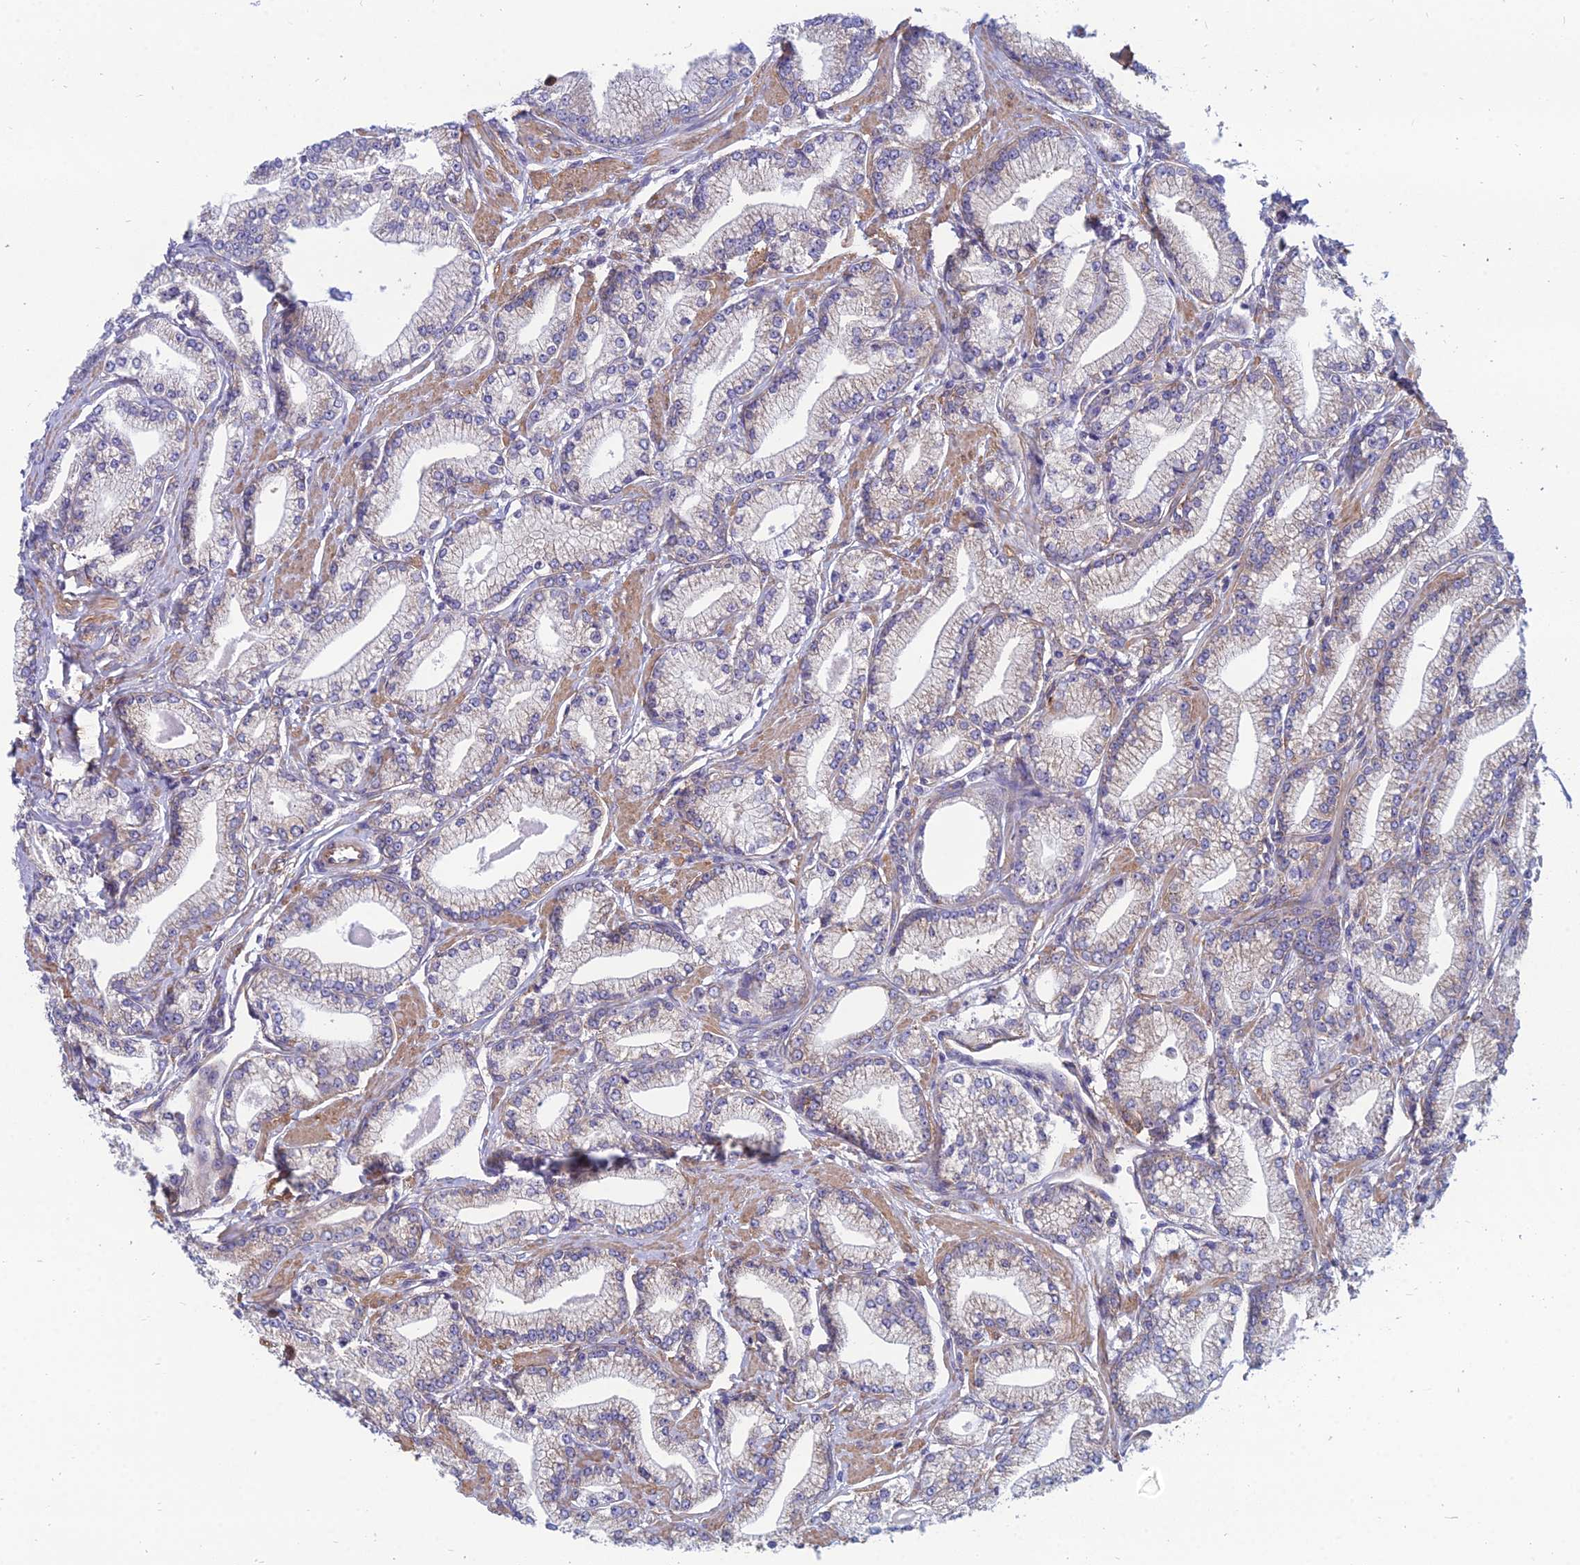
{"staining": {"intensity": "weak", "quantity": "<25%", "location": "cytoplasmic/membranous"}, "tissue": "prostate cancer", "cell_type": "Tumor cells", "image_type": "cancer", "snomed": [{"axis": "morphology", "description": "Adenocarcinoma, High grade"}, {"axis": "topography", "description": "Prostate"}], "caption": "High power microscopy photomicrograph of an immunohistochemistry micrograph of adenocarcinoma (high-grade) (prostate), revealing no significant positivity in tumor cells.", "gene": "TXLNA", "patient": {"sex": "male", "age": 67}}